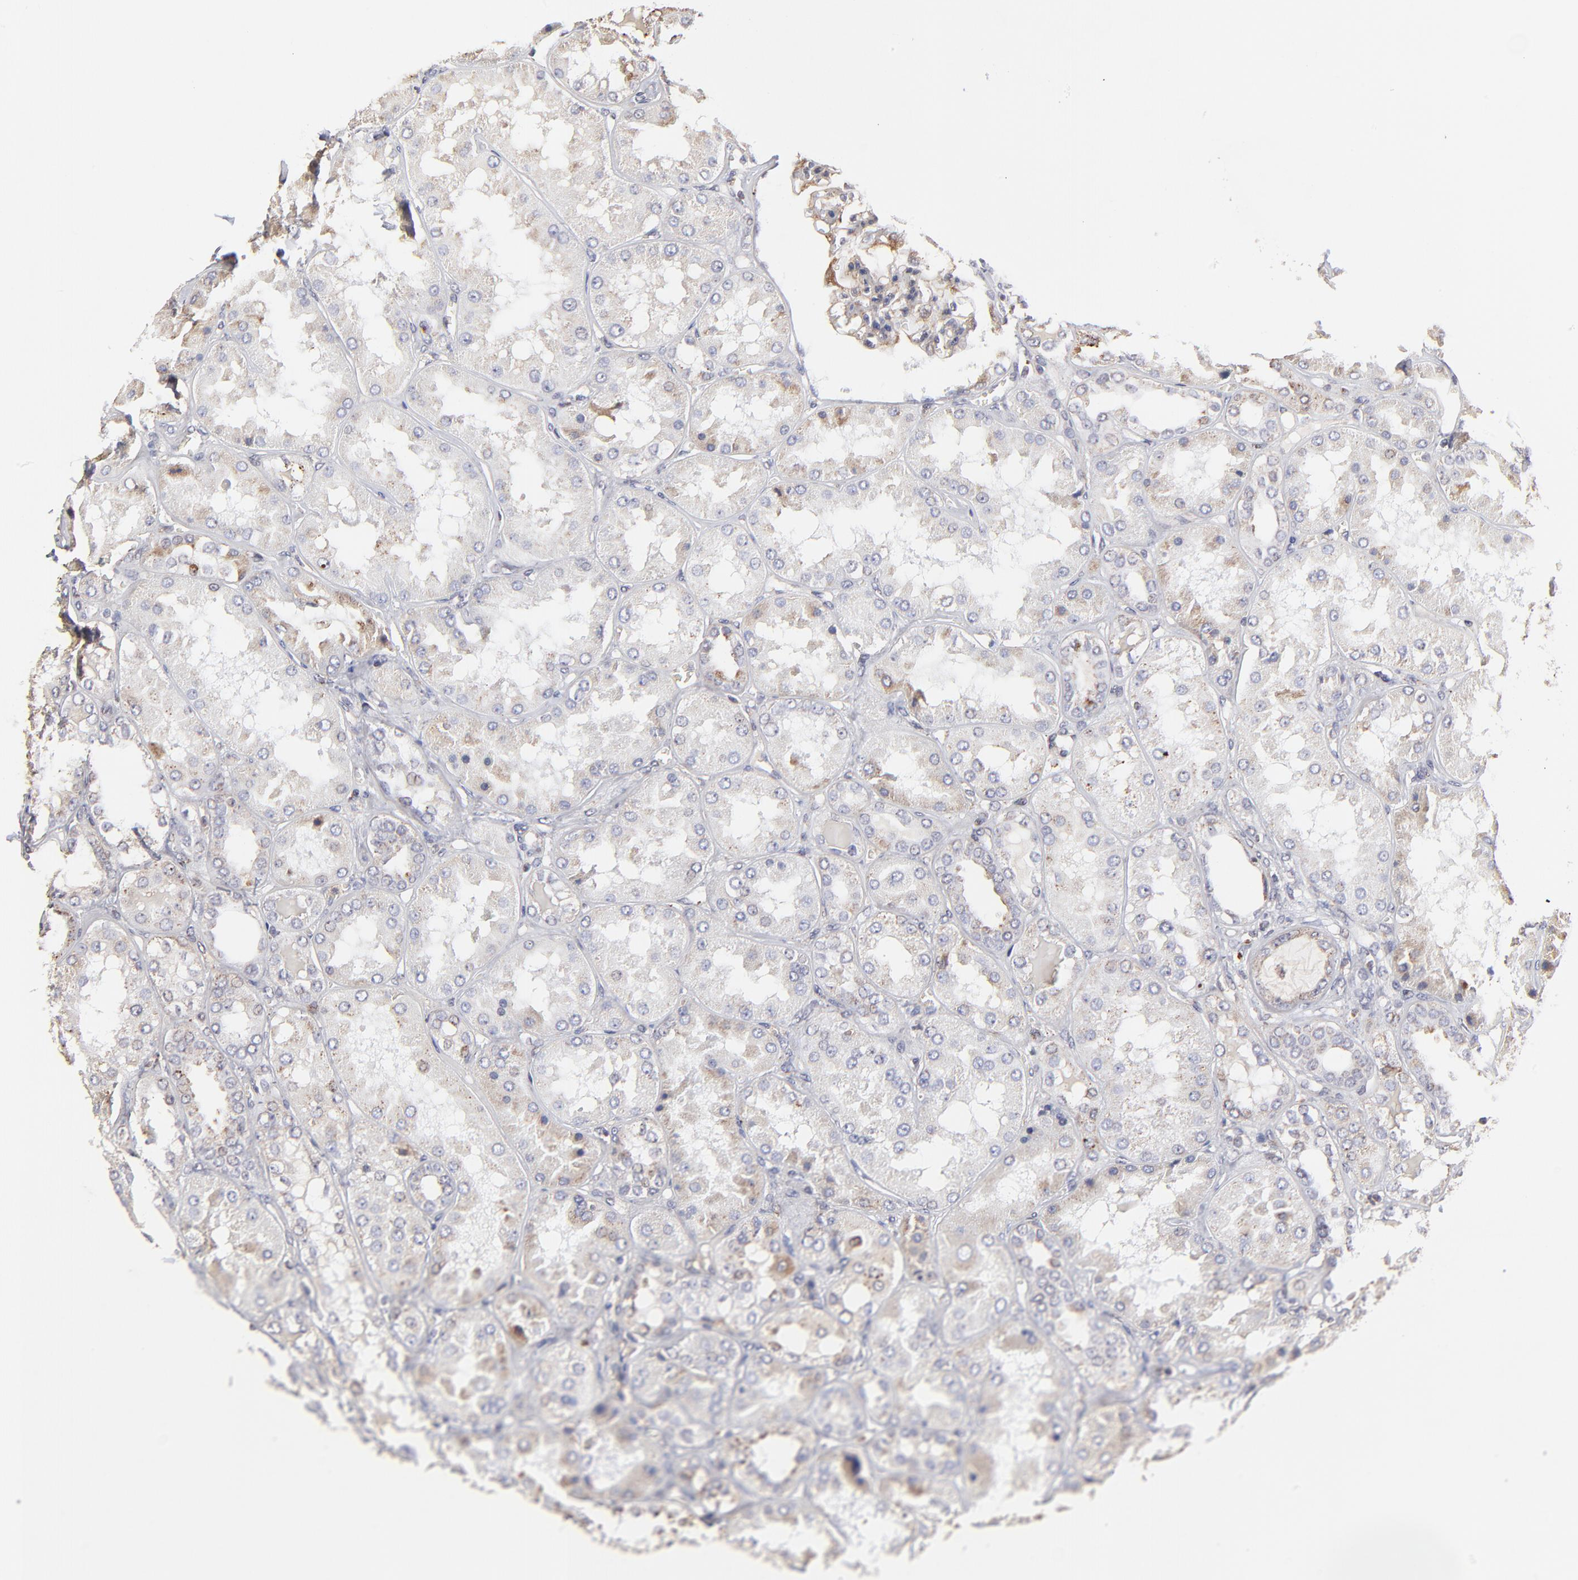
{"staining": {"intensity": "moderate", "quantity": "<25%", "location": "cytoplasmic/membranous"}, "tissue": "kidney", "cell_type": "Cells in glomeruli", "image_type": "normal", "snomed": [{"axis": "morphology", "description": "Normal tissue, NOS"}, {"axis": "topography", "description": "Kidney"}], "caption": "About <25% of cells in glomeruli in normal kidney reveal moderate cytoplasmic/membranous protein staining as visualized by brown immunohistochemical staining.", "gene": "MAP2K7", "patient": {"sex": "female", "age": 56}}